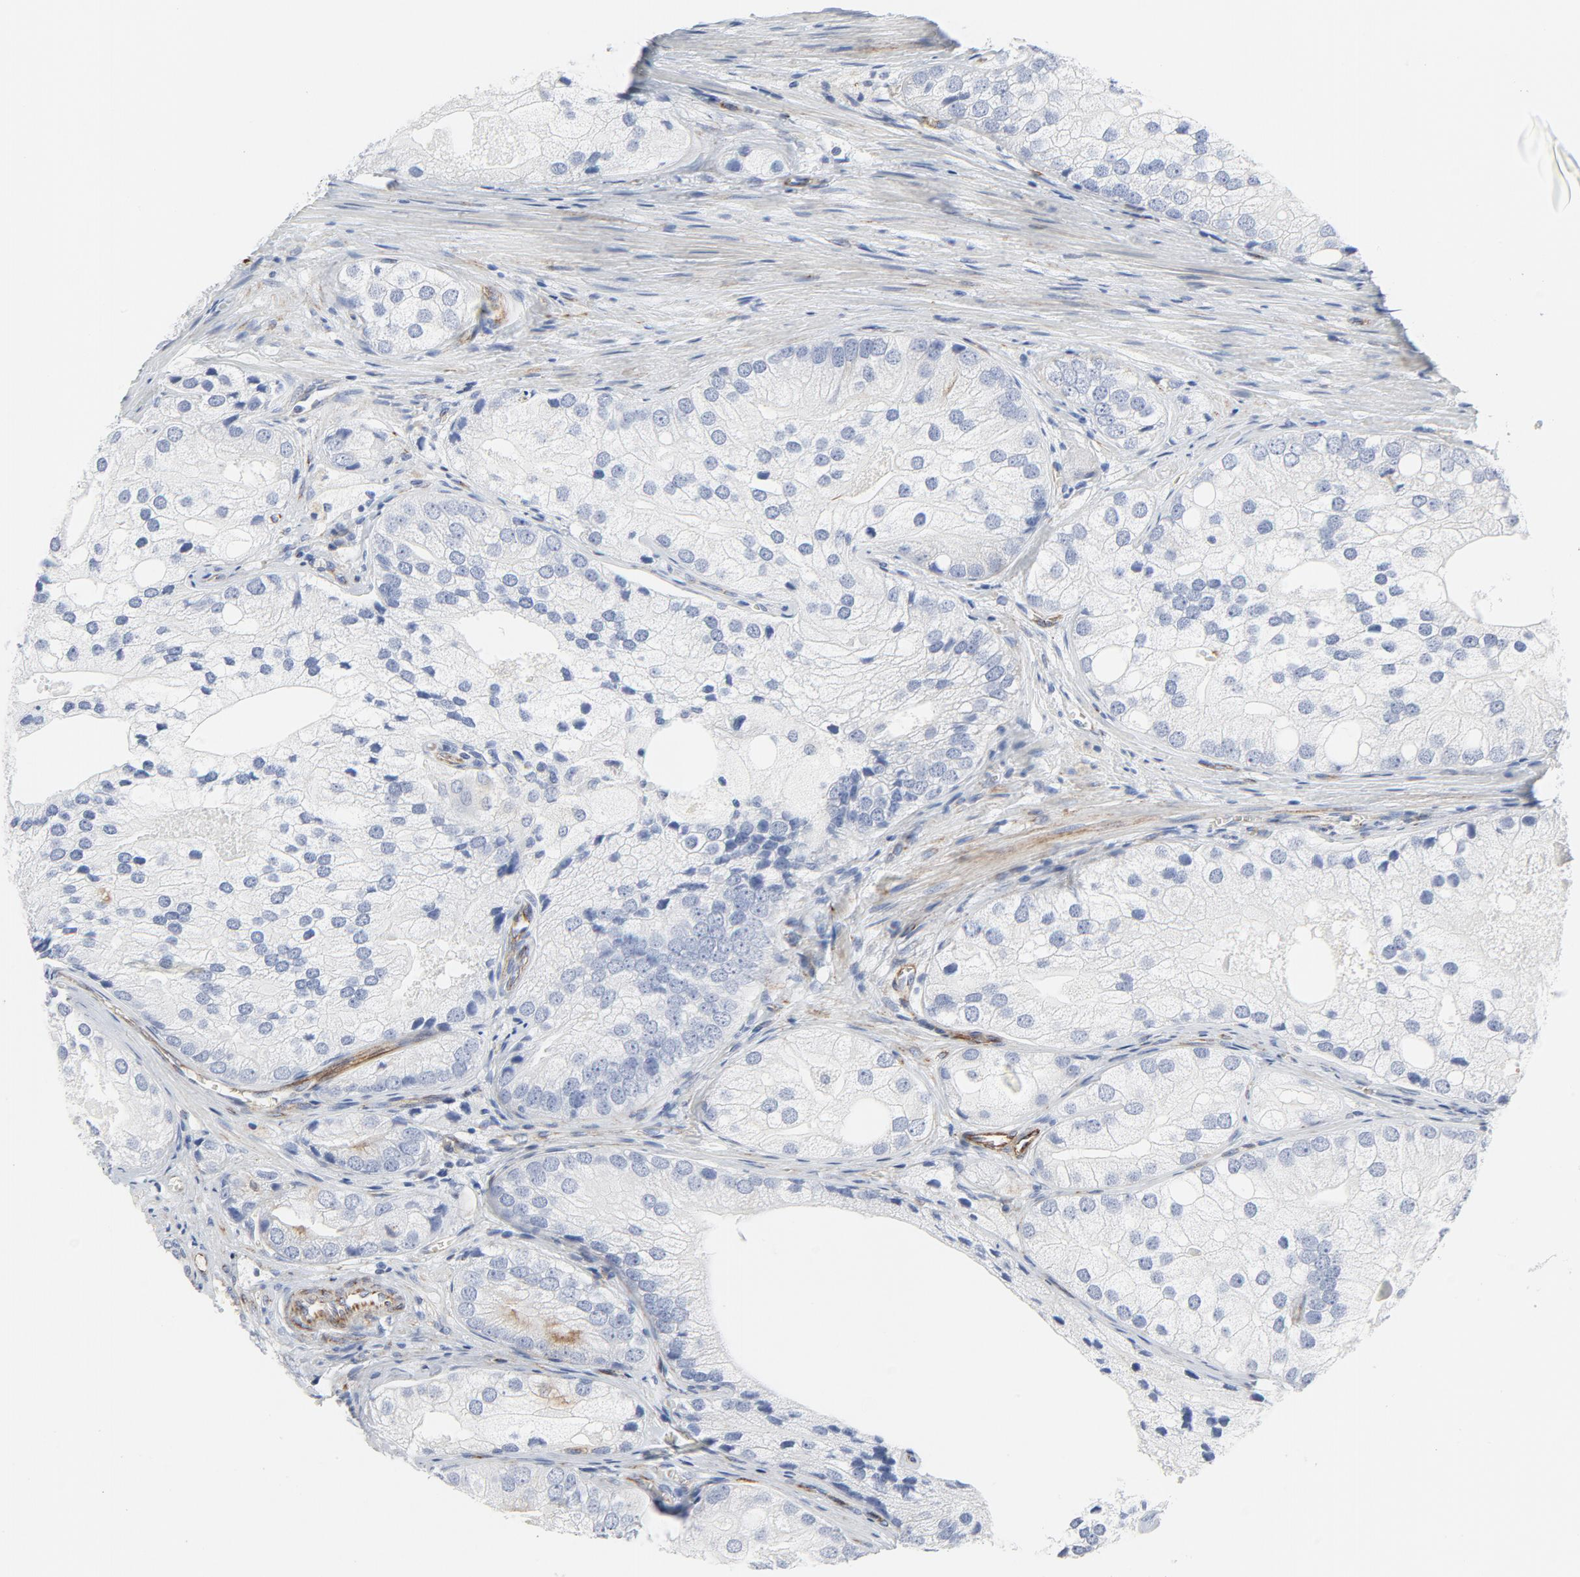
{"staining": {"intensity": "negative", "quantity": "none", "location": "none"}, "tissue": "prostate cancer", "cell_type": "Tumor cells", "image_type": "cancer", "snomed": [{"axis": "morphology", "description": "Adenocarcinoma, Low grade"}, {"axis": "topography", "description": "Prostate"}], "caption": "The micrograph demonstrates no significant staining in tumor cells of prostate cancer (adenocarcinoma (low-grade)).", "gene": "TUBB1", "patient": {"sex": "male", "age": 69}}